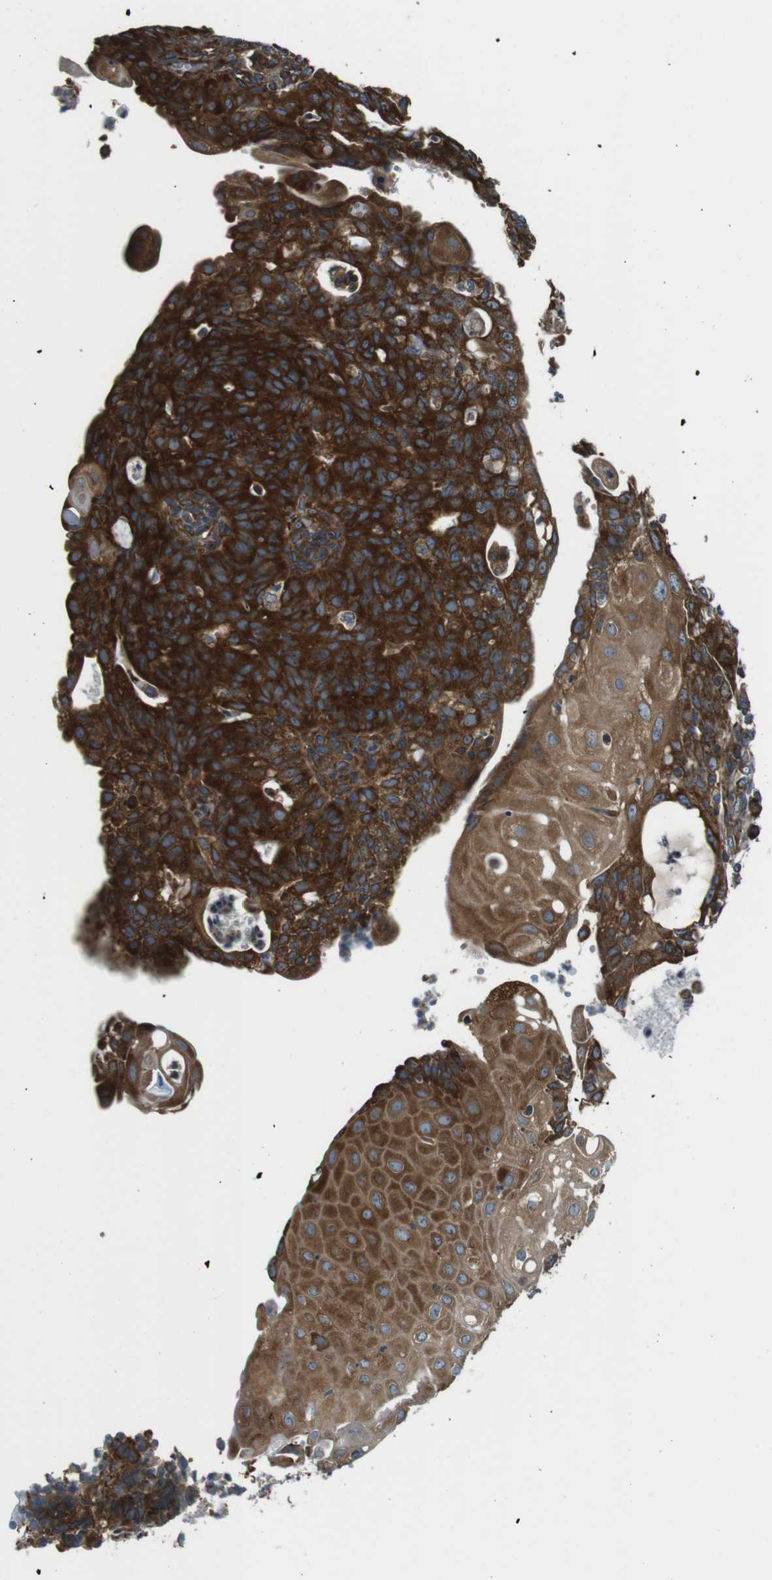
{"staining": {"intensity": "strong", "quantity": ">75%", "location": "cytoplasmic/membranous"}, "tissue": "endometrial cancer", "cell_type": "Tumor cells", "image_type": "cancer", "snomed": [{"axis": "morphology", "description": "Adenocarcinoma, NOS"}, {"axis": "topography", "description": "Endometrium"}], "caption": "A photomicrograph showing strong cytoplasmic/membranous staining in about >75% of tumor cells in endometrial cancer, as visualized by brown immunohistochemical staining.", "gene": "TSC1", "patient": {"sex": "female", "age": 32}}